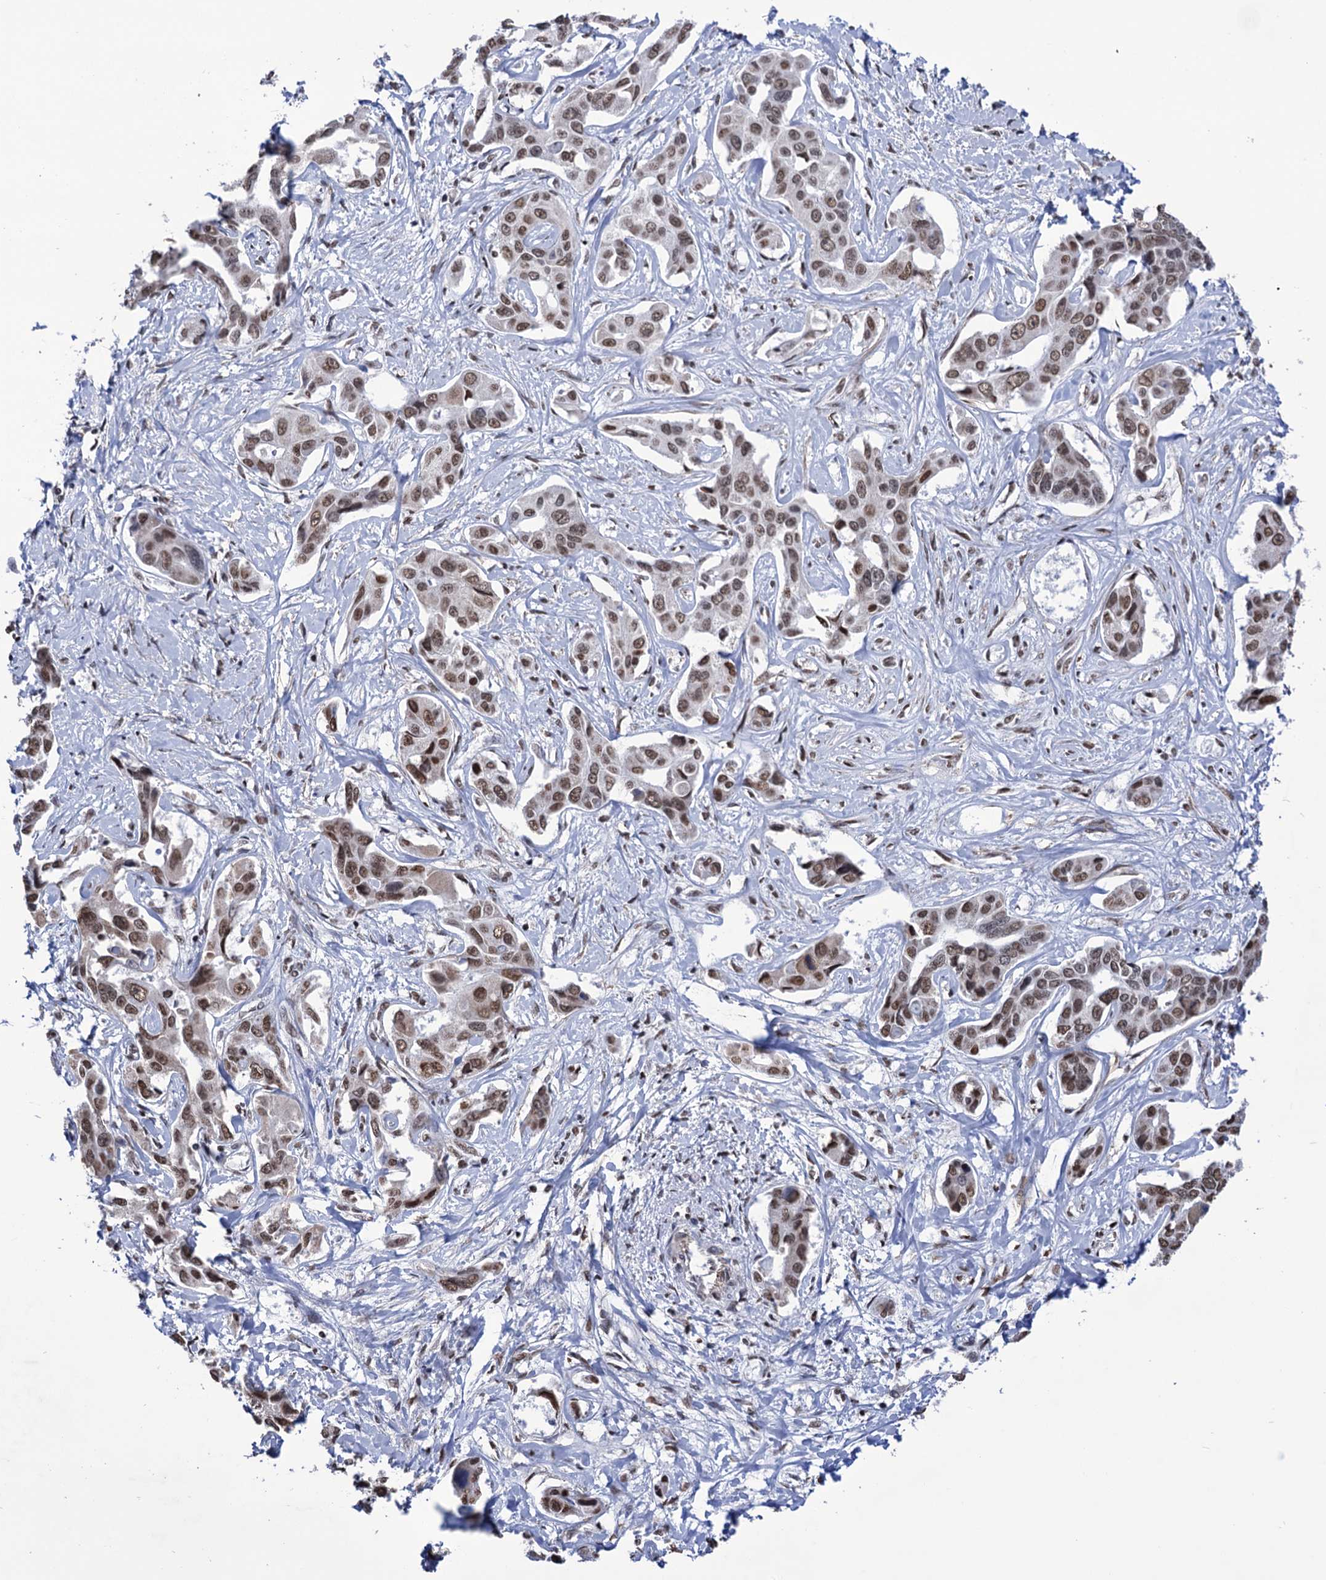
{"staining": {"intensity": "moderate", "quantity": ">75%", "location": "nuclear"}, "tissue": "liver cancer", "cell_type": "Tumor cells", "image_type": "cancer", "snomed": [{"axis": "morphology", "description": "Cholangiocarcinoma"}, {"axis": "topography", "description": "Liver"}], "caption": "Brown immunohistochemical staining in human cholangiocarcinoma (liver) exhibits moderate nuclear staining in approximately >75% of tumor cells.", "gene": "ABHD10", "patient": {"sex": "male", "age": 59}}